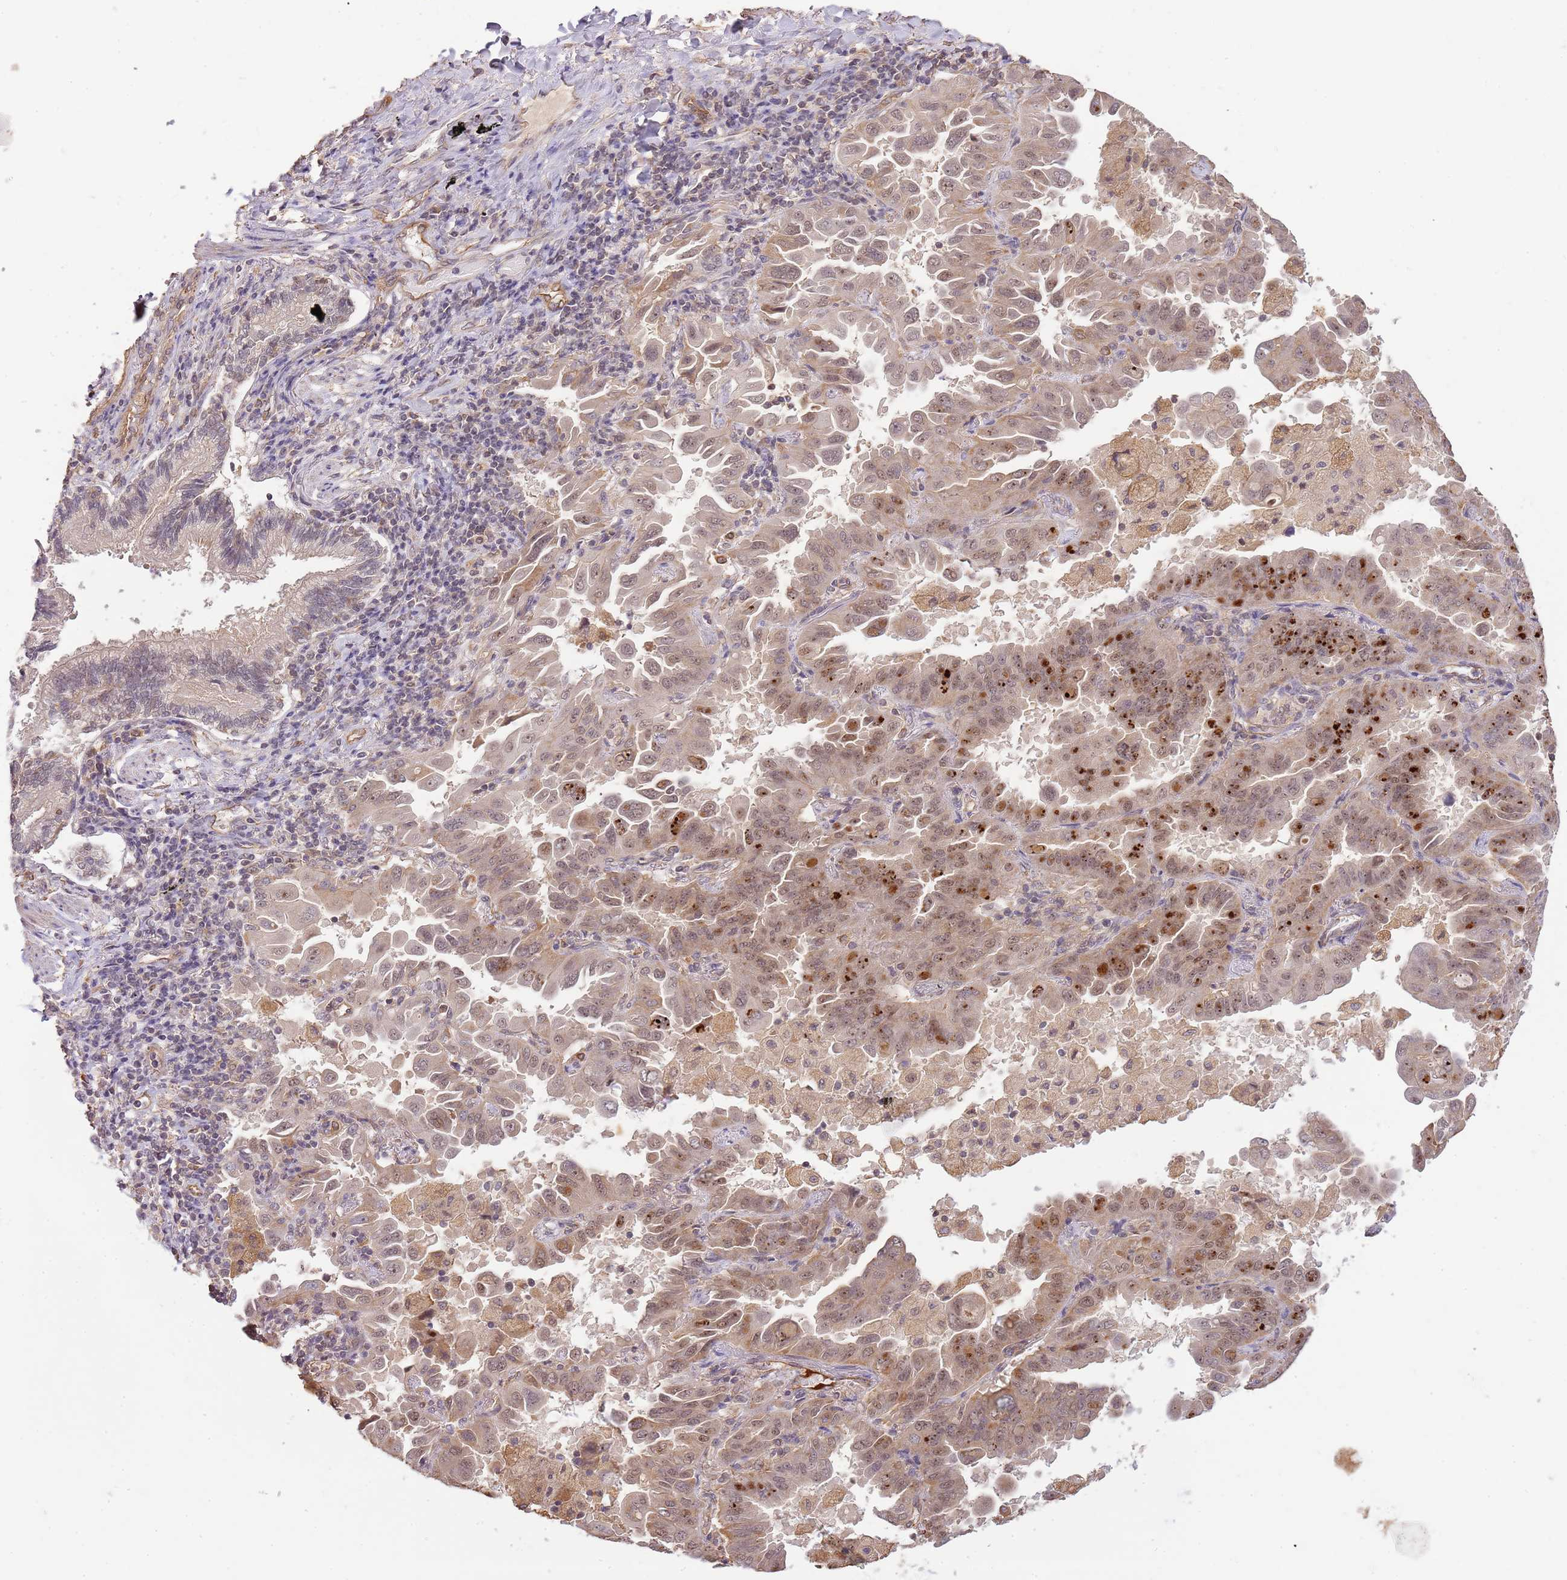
{"staining": {"intensity": "moderate", "quantity": ">75%", "location": "cytoplasmic/membranous,nuclear"}, "tissue": "lung cancer", "cell_type": "Tumor cells", "image_type": "cancer", "snomed": [{"axis": "morphology", "description": "Adenocarcinoma, NOS"}, {"axis": "topography", "description": "Lung"}], "caption": "Moderate cytoplasmic/membranous and nuclear expression is appreciated in about >75% of tumor cells in lung cancer.", "gene": "SURF2", "patient": {"sex": "male", "age": 64}}